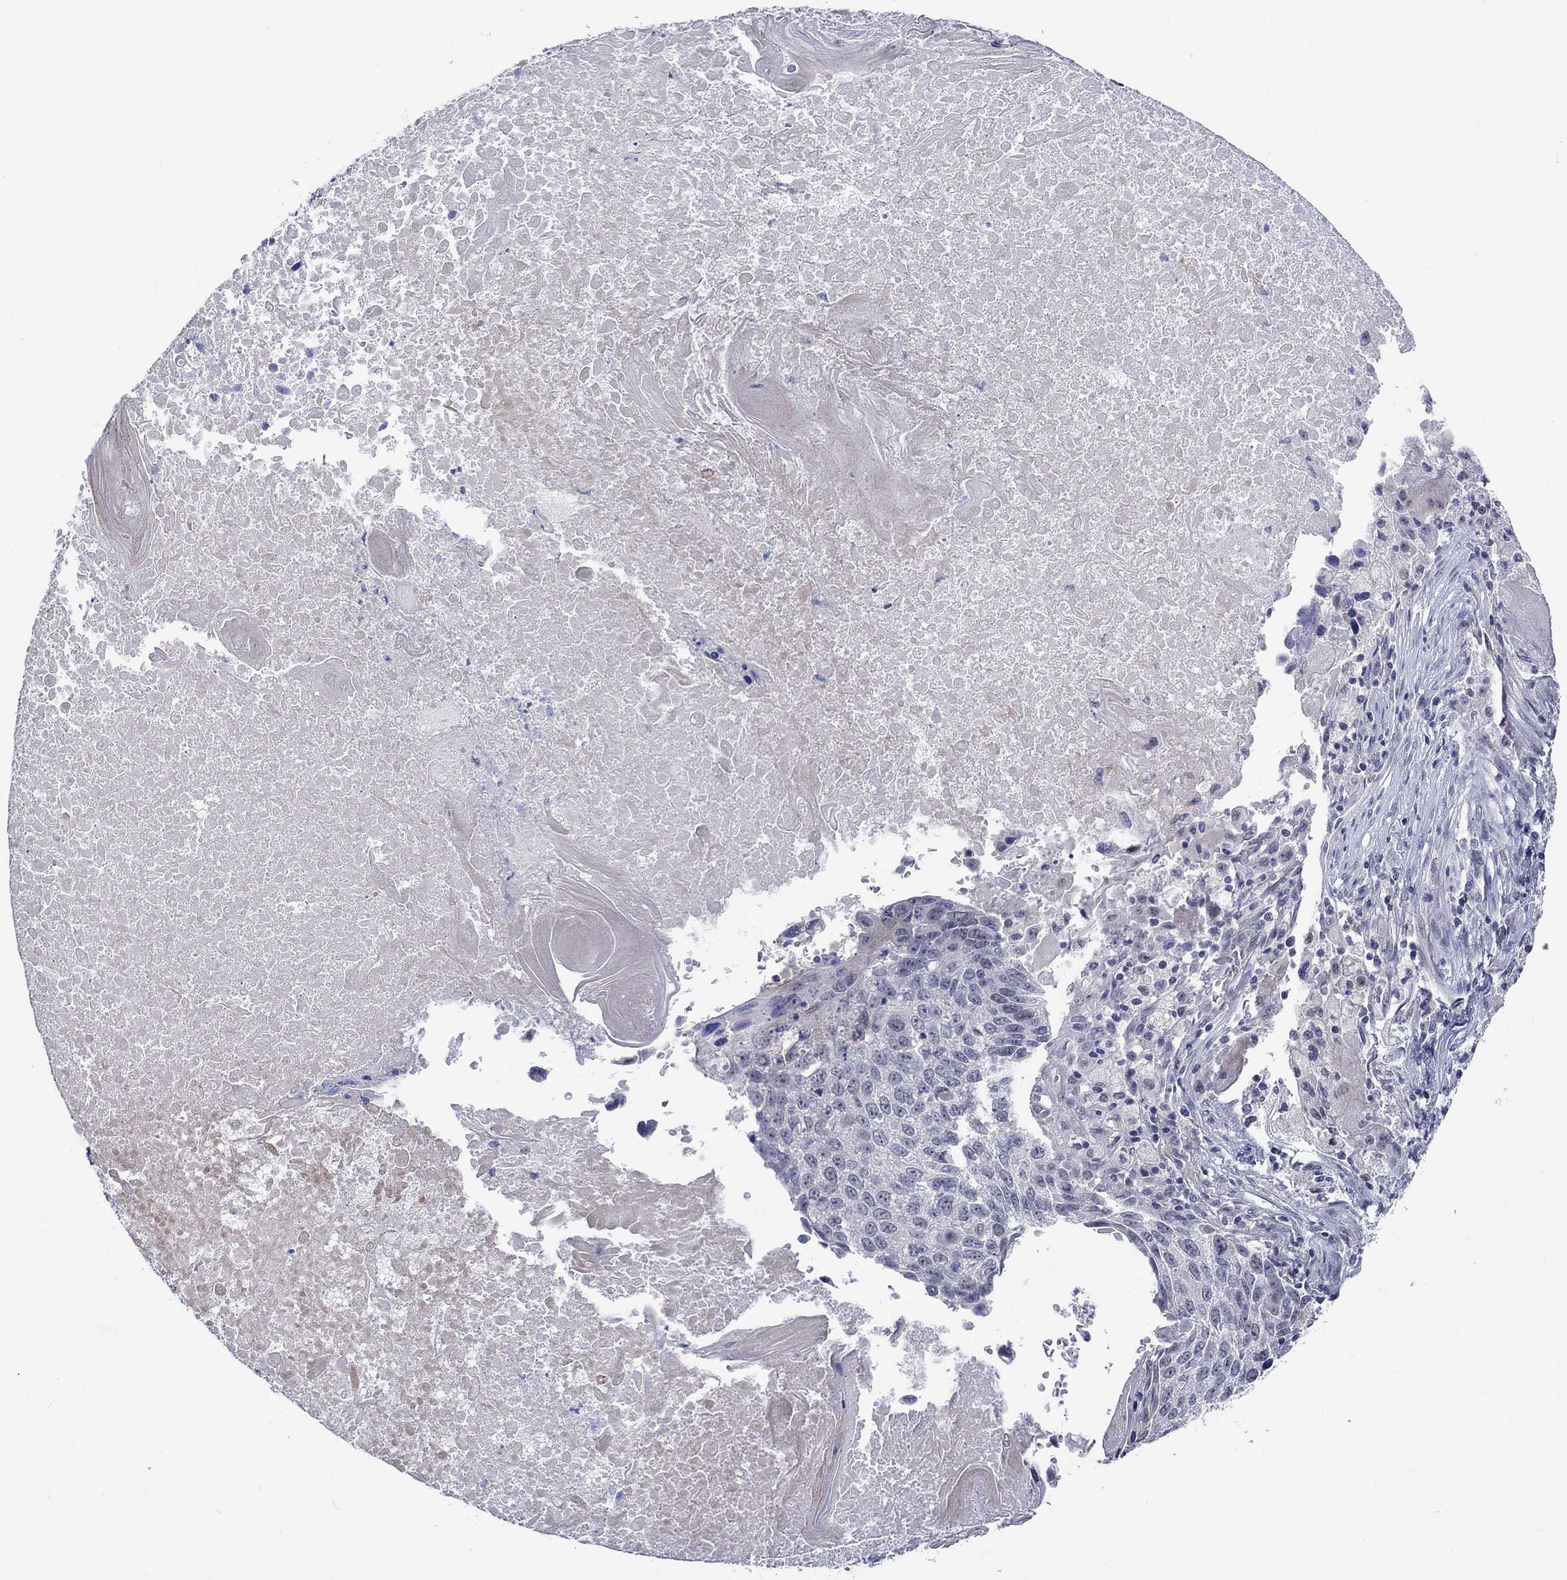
{"staining": {"intensity": "negative", "quantity": "none", "location": "none"}, "tissue": "lung cancer", "cell_type": "Tumor cells", "image_type": "cancer", "snomed": [{"axis": "morphology", "description": "Squamous cell carcinoma, NOS"}, {"axis": "topography", "description": "Lung"}], "caption": "The photomicrograph reveals no significant expression in tumor cells of lung cancer (squamous cell carcinoma). (Brightfield microscopy of DAB (3,3'-diaminobenzidine) IHC at high magnification).", "gene": "E2F8", "patient": {"sex": "male", "age": 73}}